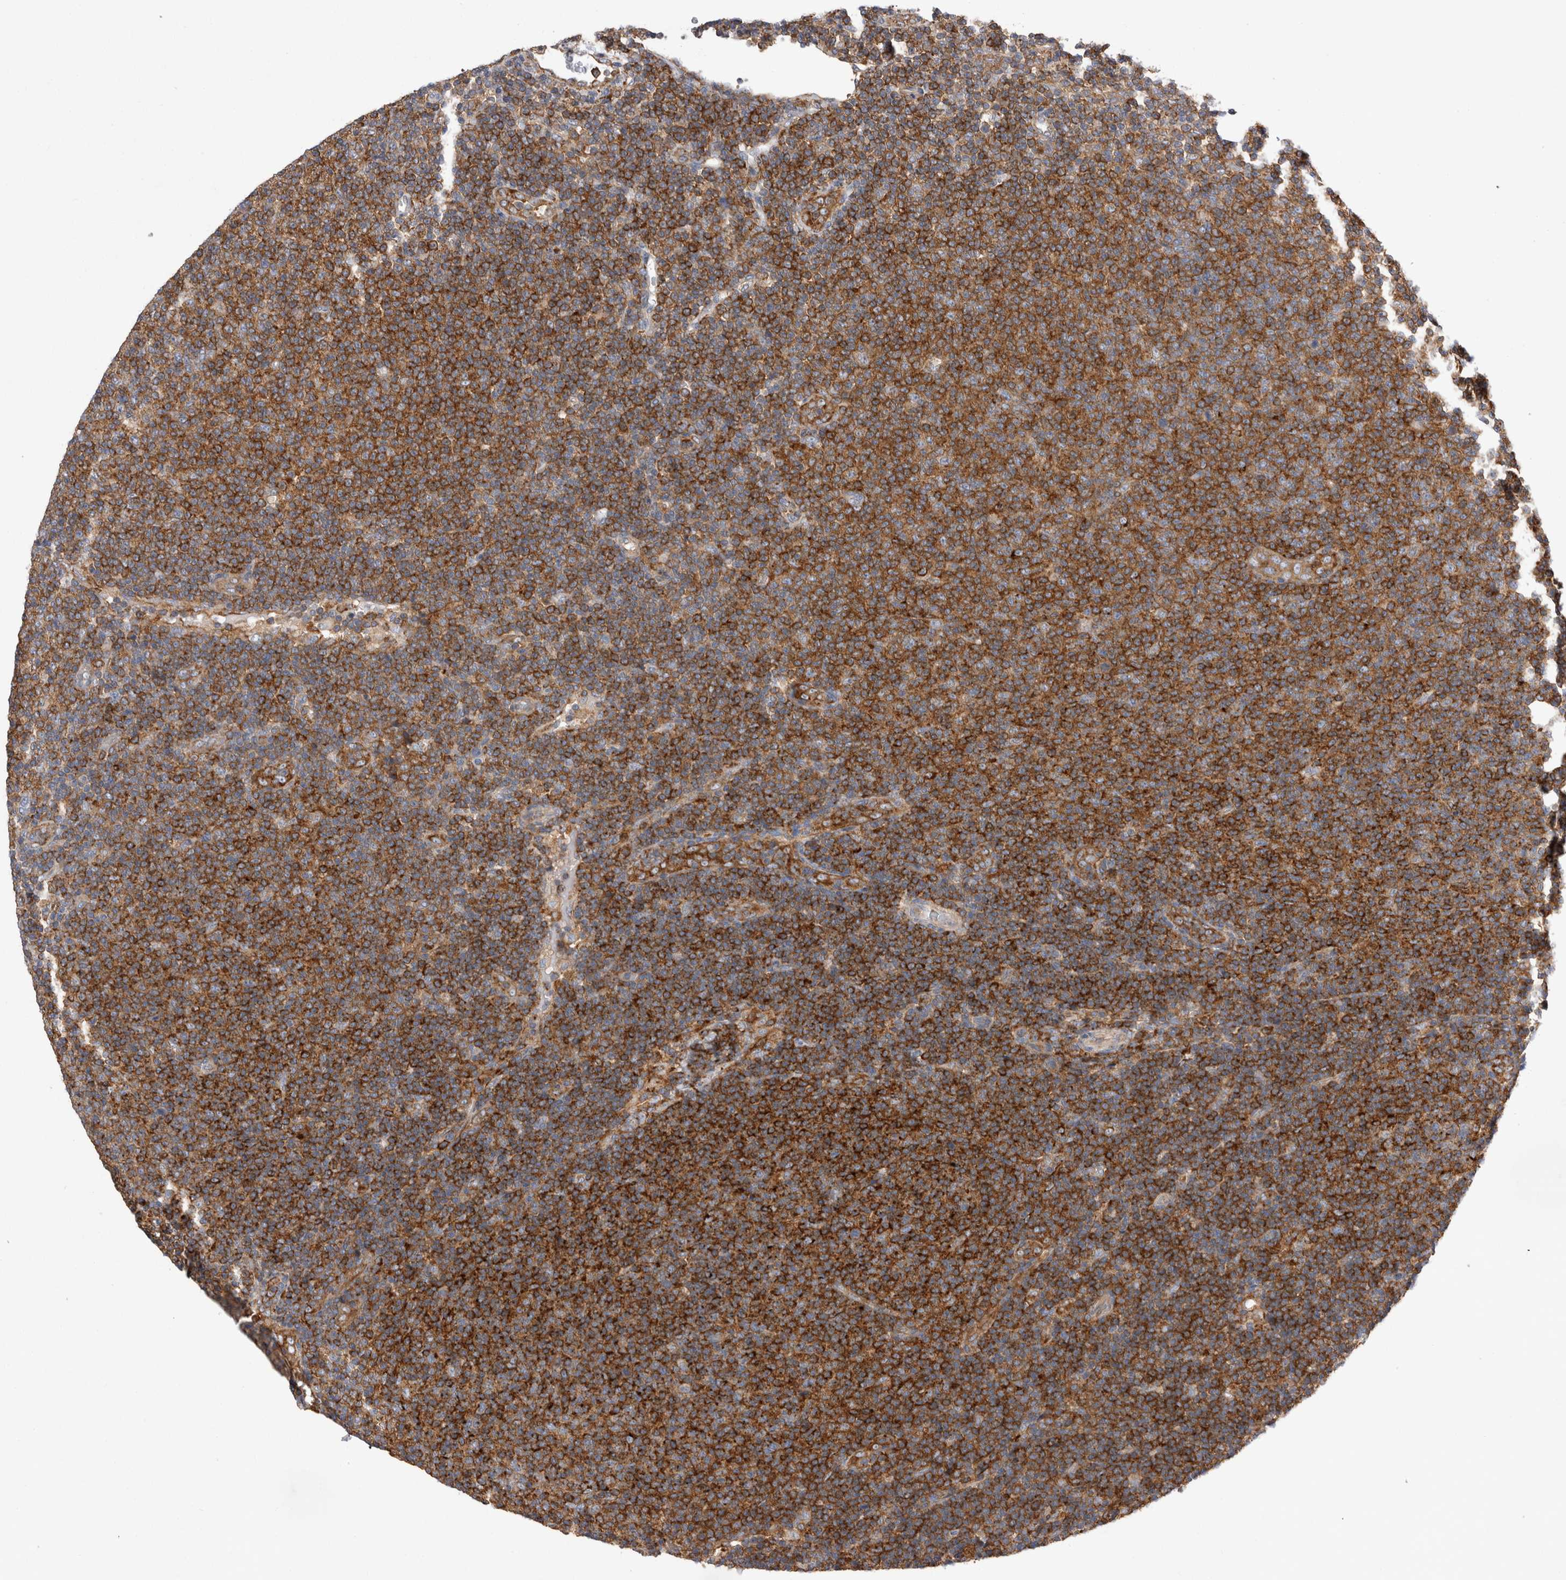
{"staining": {"intensity": "strong", "quantity": ">75%", "location": "cytoplasmic/membranous"}, "tissue": "lymphoma", "cell_type": "Tumor cells", "image_type": "cancer", "snomed": [{"axis": "morphology", "description": "Malignant lymphoma, non-Hodgkin's type, Low grade"}, {"axis": "topography", "description": "Lymph node"}], "caption": "Lymphoma tissue demonstrates strong cytoplasmic/membranous positivity in approximately >75% of tumor cells, visualized by immunohistochemistry.", "gene": "RAB11FIP1", "patient": {"sex": "male", "age": 66}}